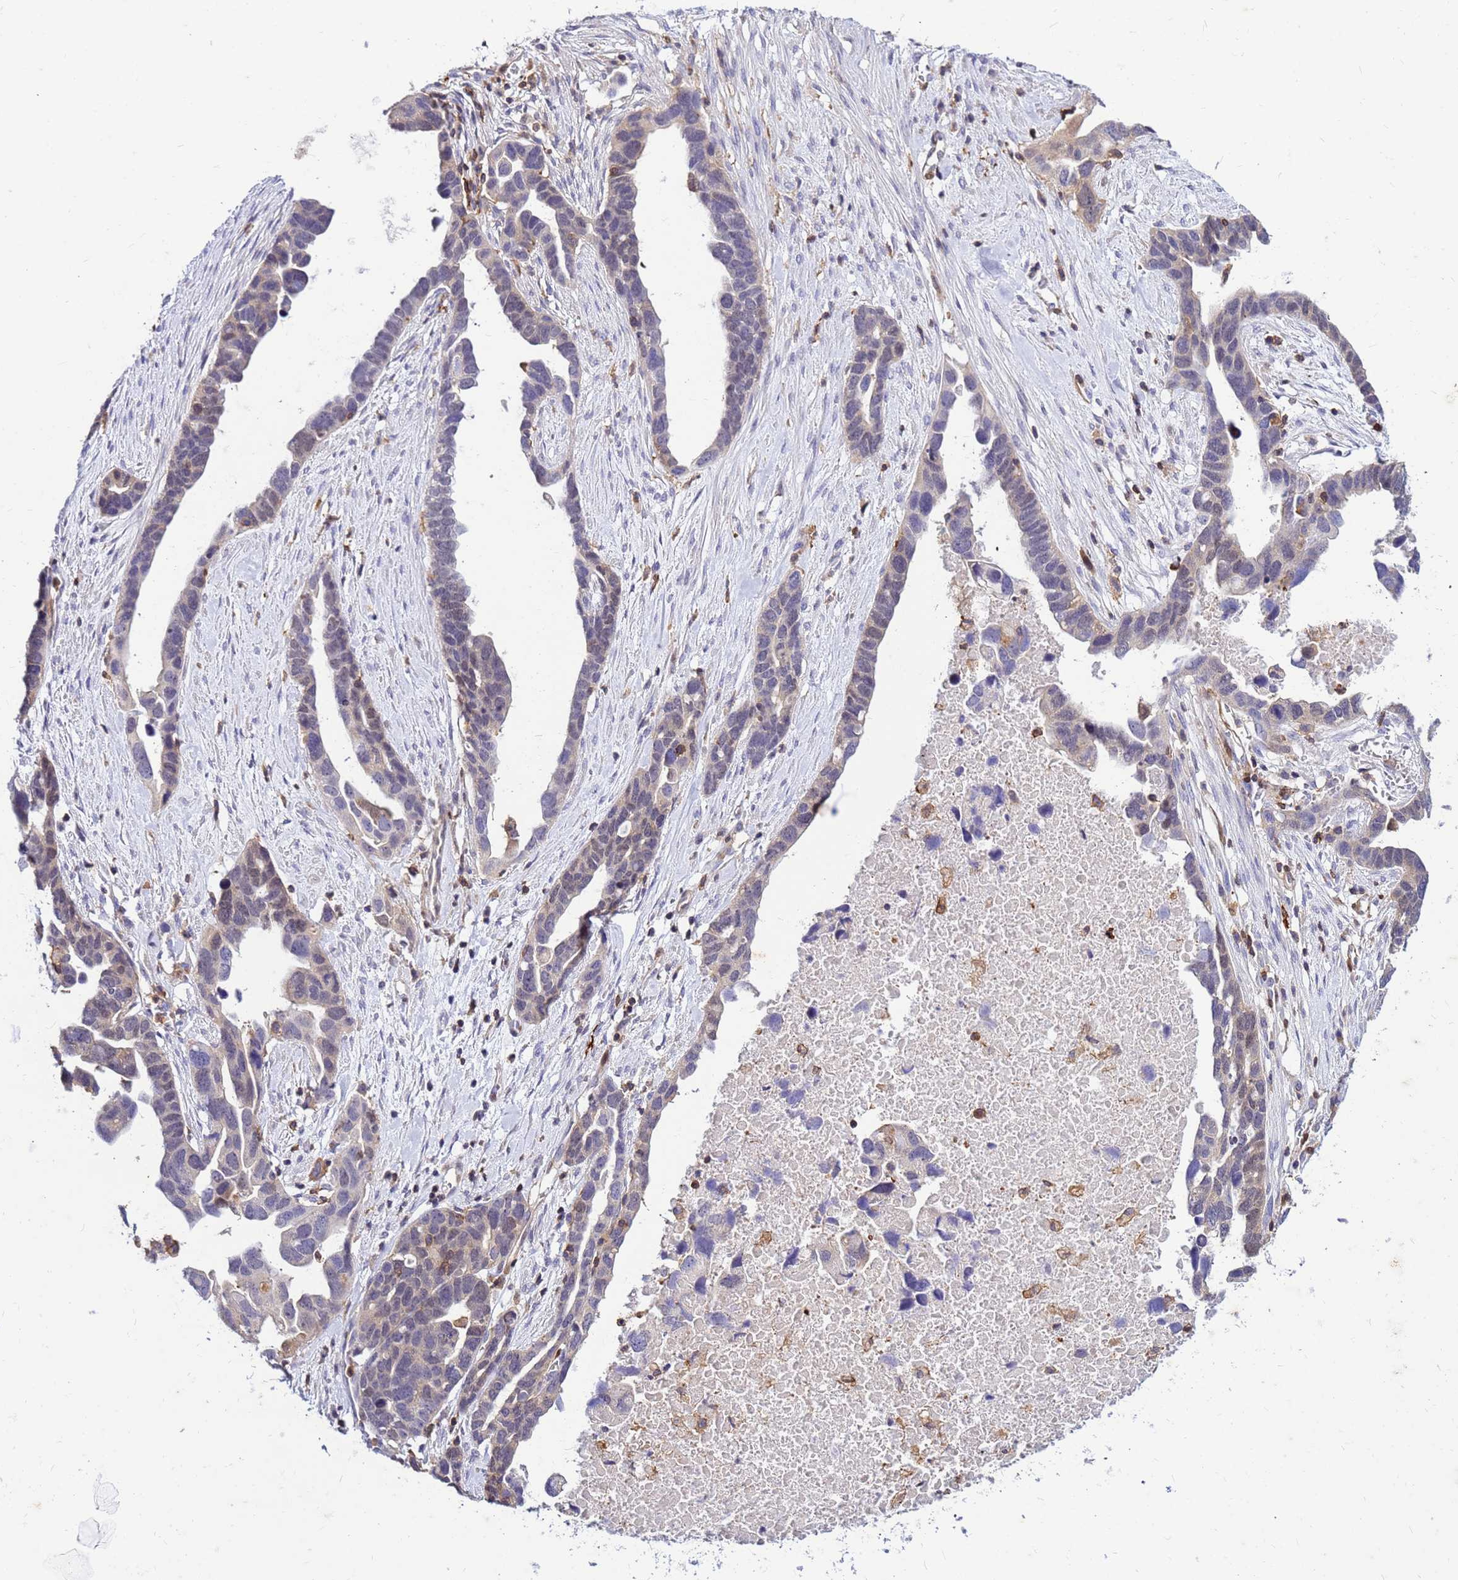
{"staining": {"intensity": "weak", "quantity": "25%-75%", "location": "nuclear"}, "tissue": "ovarian cancer", "cell_type": "Tumor cells", "image_type": "cancer", "snomed": [{"axis": "morphology", "description": "Cystadenocarcinoma, serous, NOS"}, {"axis": "topography", "description": "Ovary"}], "caption": "Serous cystadenocarcinoma (ovarian) tissue reveals weak nuclear expression in about 25%-75% of tumor cells, visualized by immunohistochemistry.", "gene": "DBNDD2", "patient": {"sex": "female", "age": 54}}